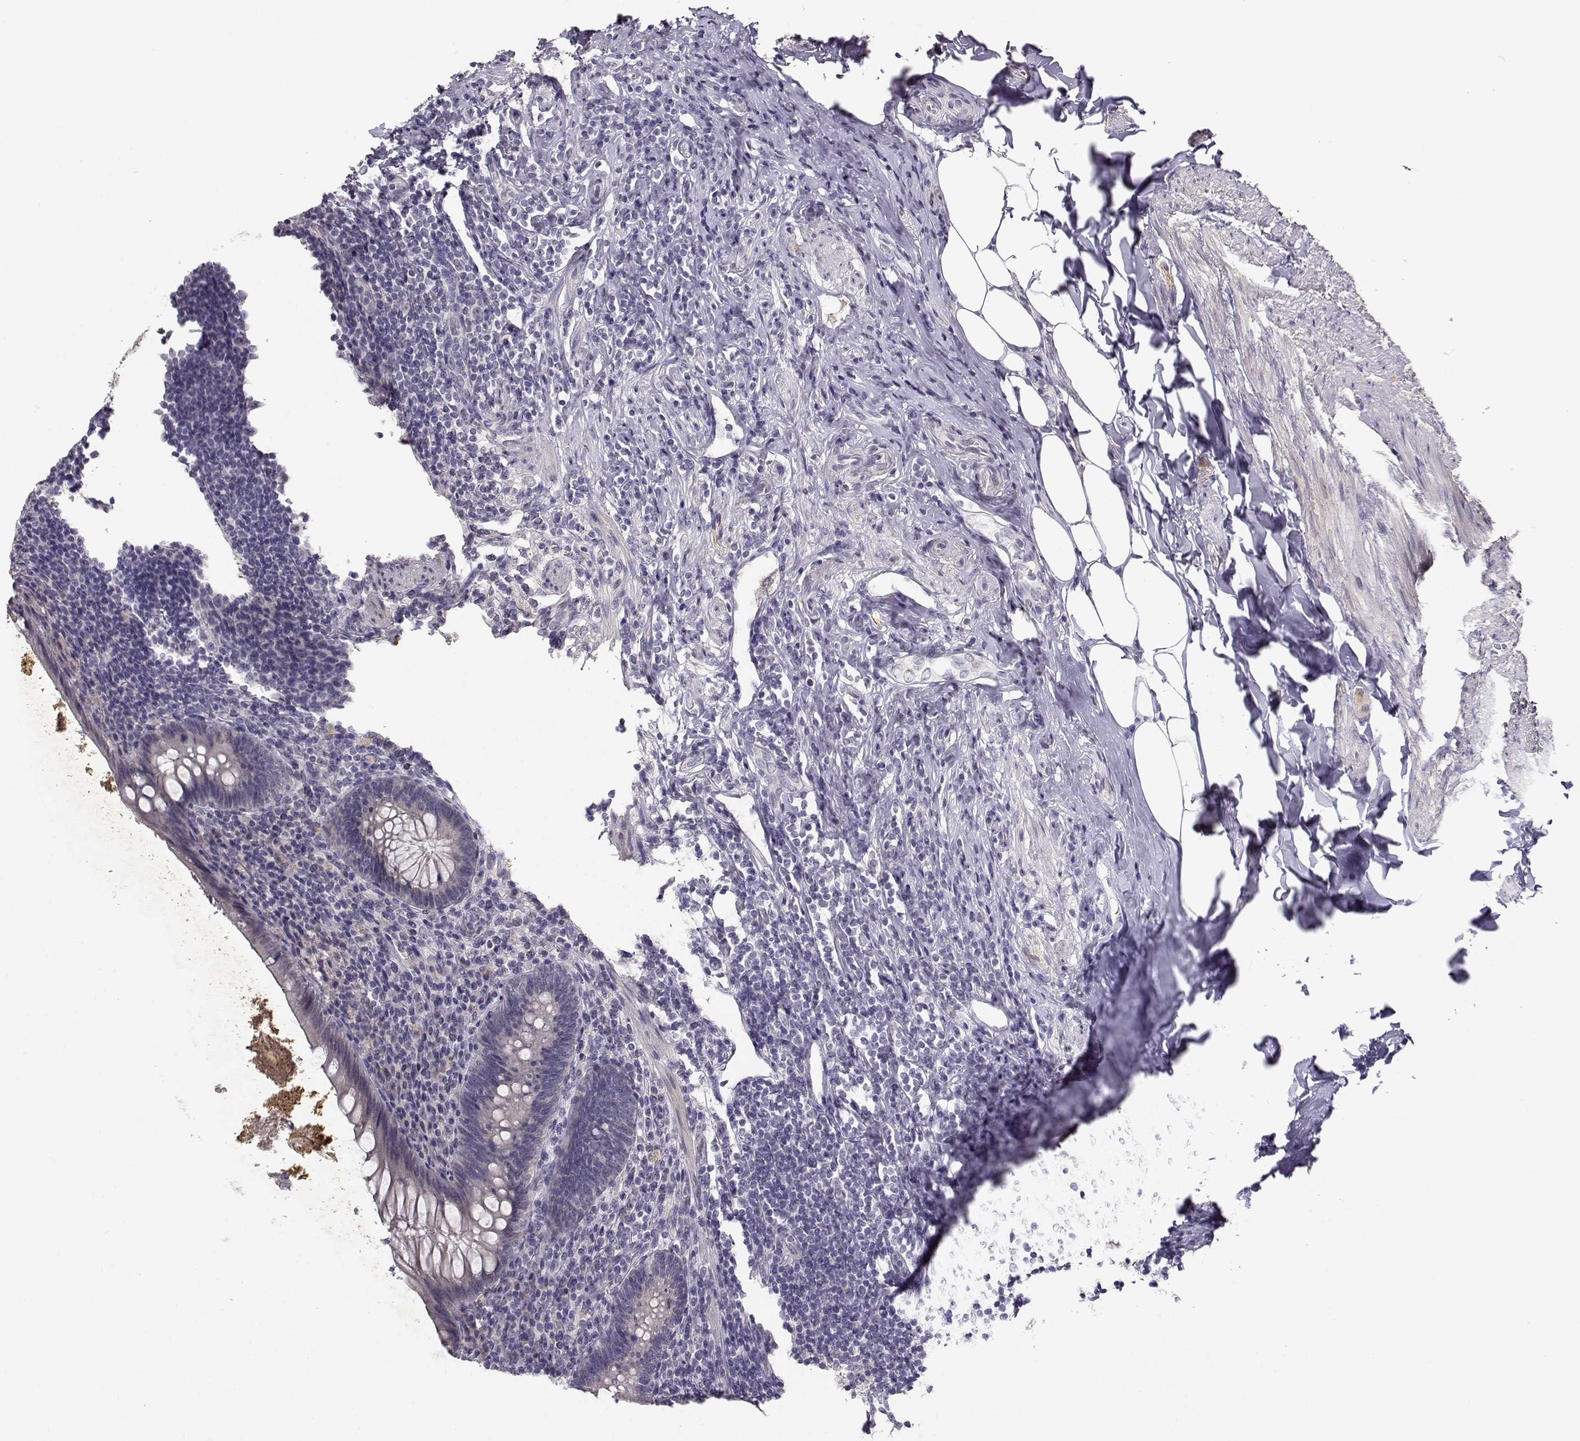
{"staining": {"intensity": "negative", "quantity": "none", "location": "none"}, "tissue": "appendix", "cell_type": "Glandular cells", "image_type": "normal", "snomed": [{"axis": "morphology", "description": "Normal tissue, NOS"}, {"axis": "topography", "description": "Appendix"}], "caption": "The histopathology image demonstrates no staining of glandular cells in normal appendix.", "gene": "RHOXF2", "patient": {"sex": "male", "age": 47}}